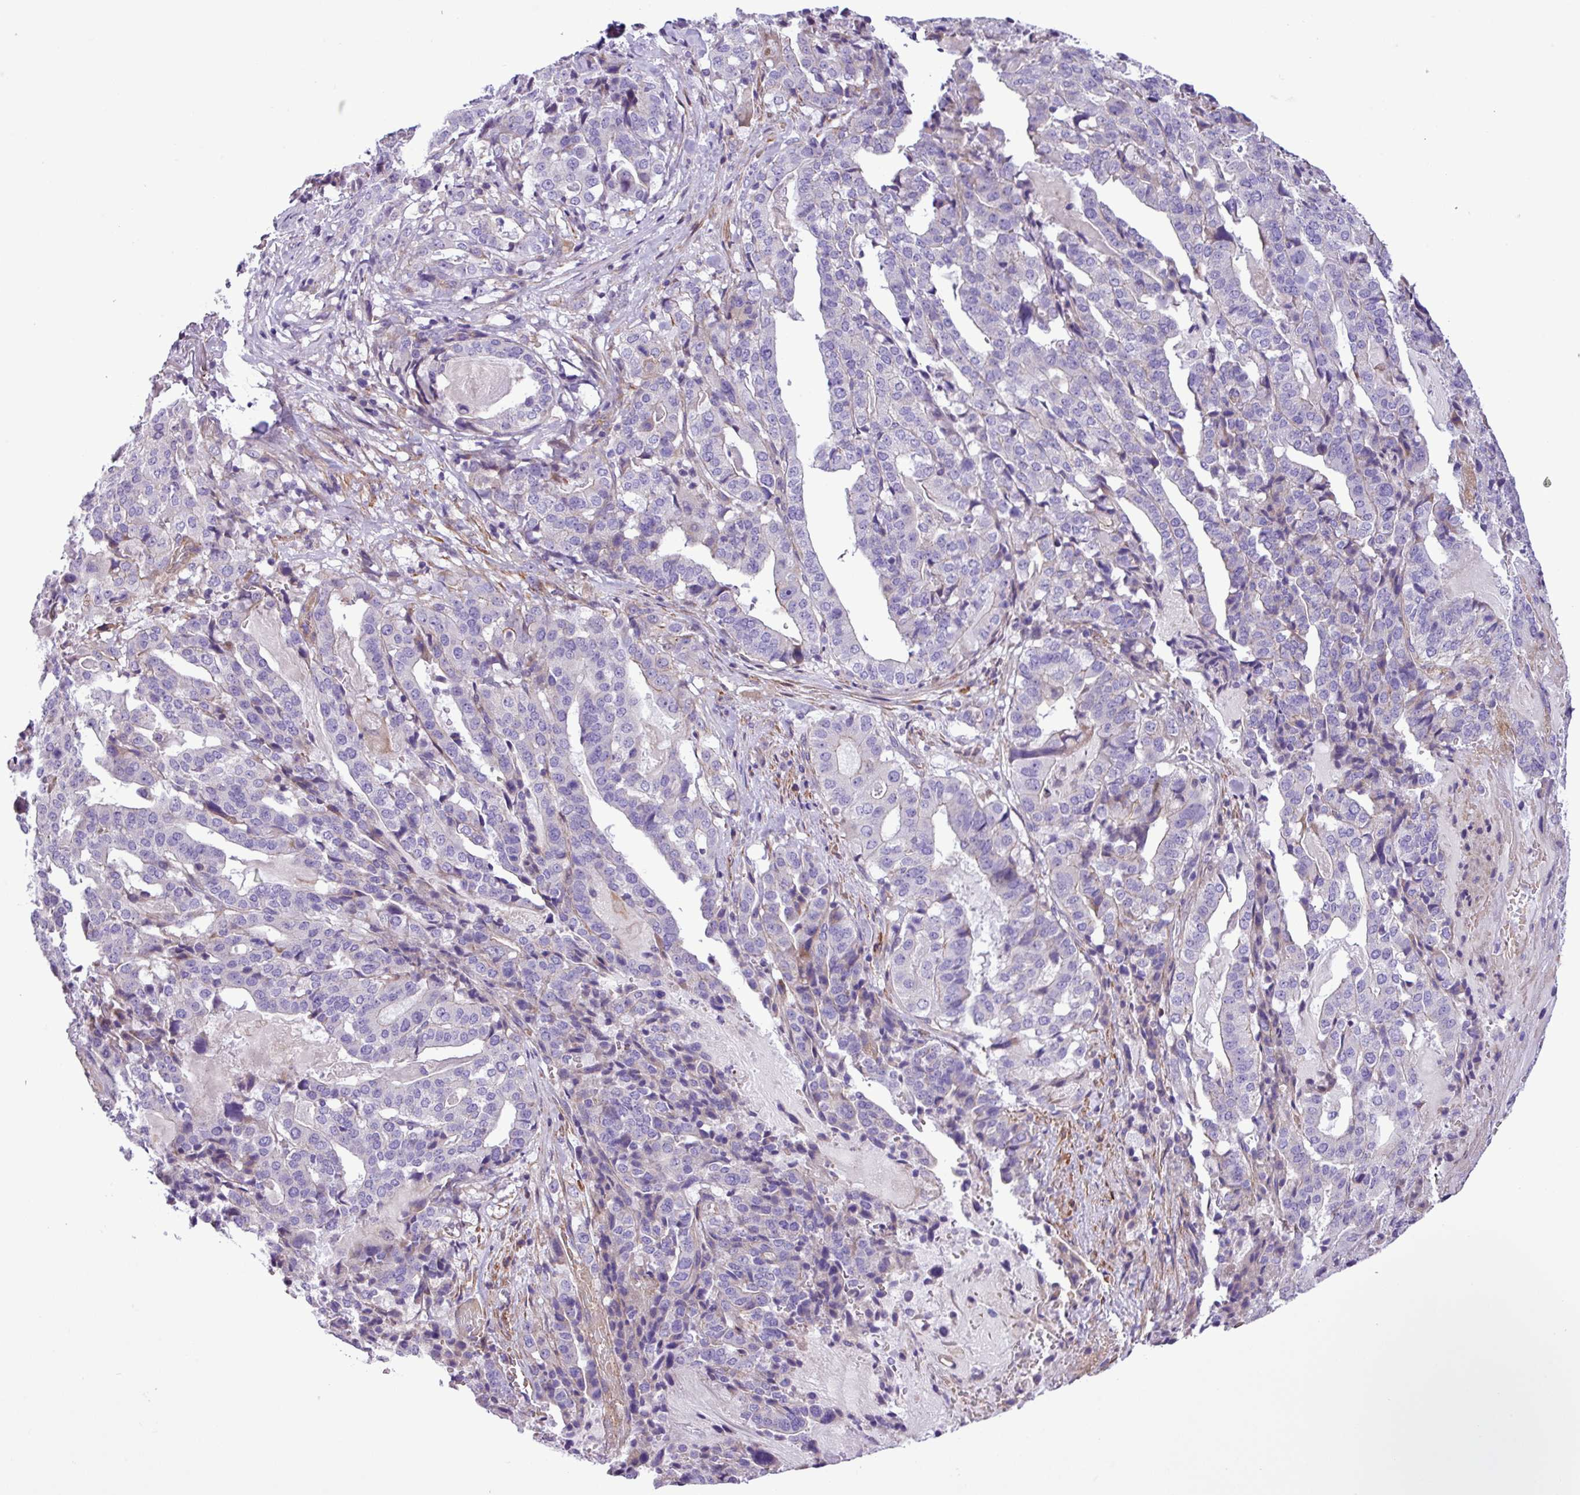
{"staining": {"intensity": "negative", "quantity": "none", "location": "none"}, "tissue": "stomach cancer", "cell_type": "Tumor cells", "image_type": "cancer", "snomed": [{"axis": "morphology", "description": "Adenocarcinoma, NOS"}, {"axis": "topography", "description": "Stomach"}], "caption": "Immunohistochemistry of adenocarcinoma (stomach) demonstrates no staining in tumor cells.", "gene": "C11orf91", "patient": {"sex": "male", "age": 48}}